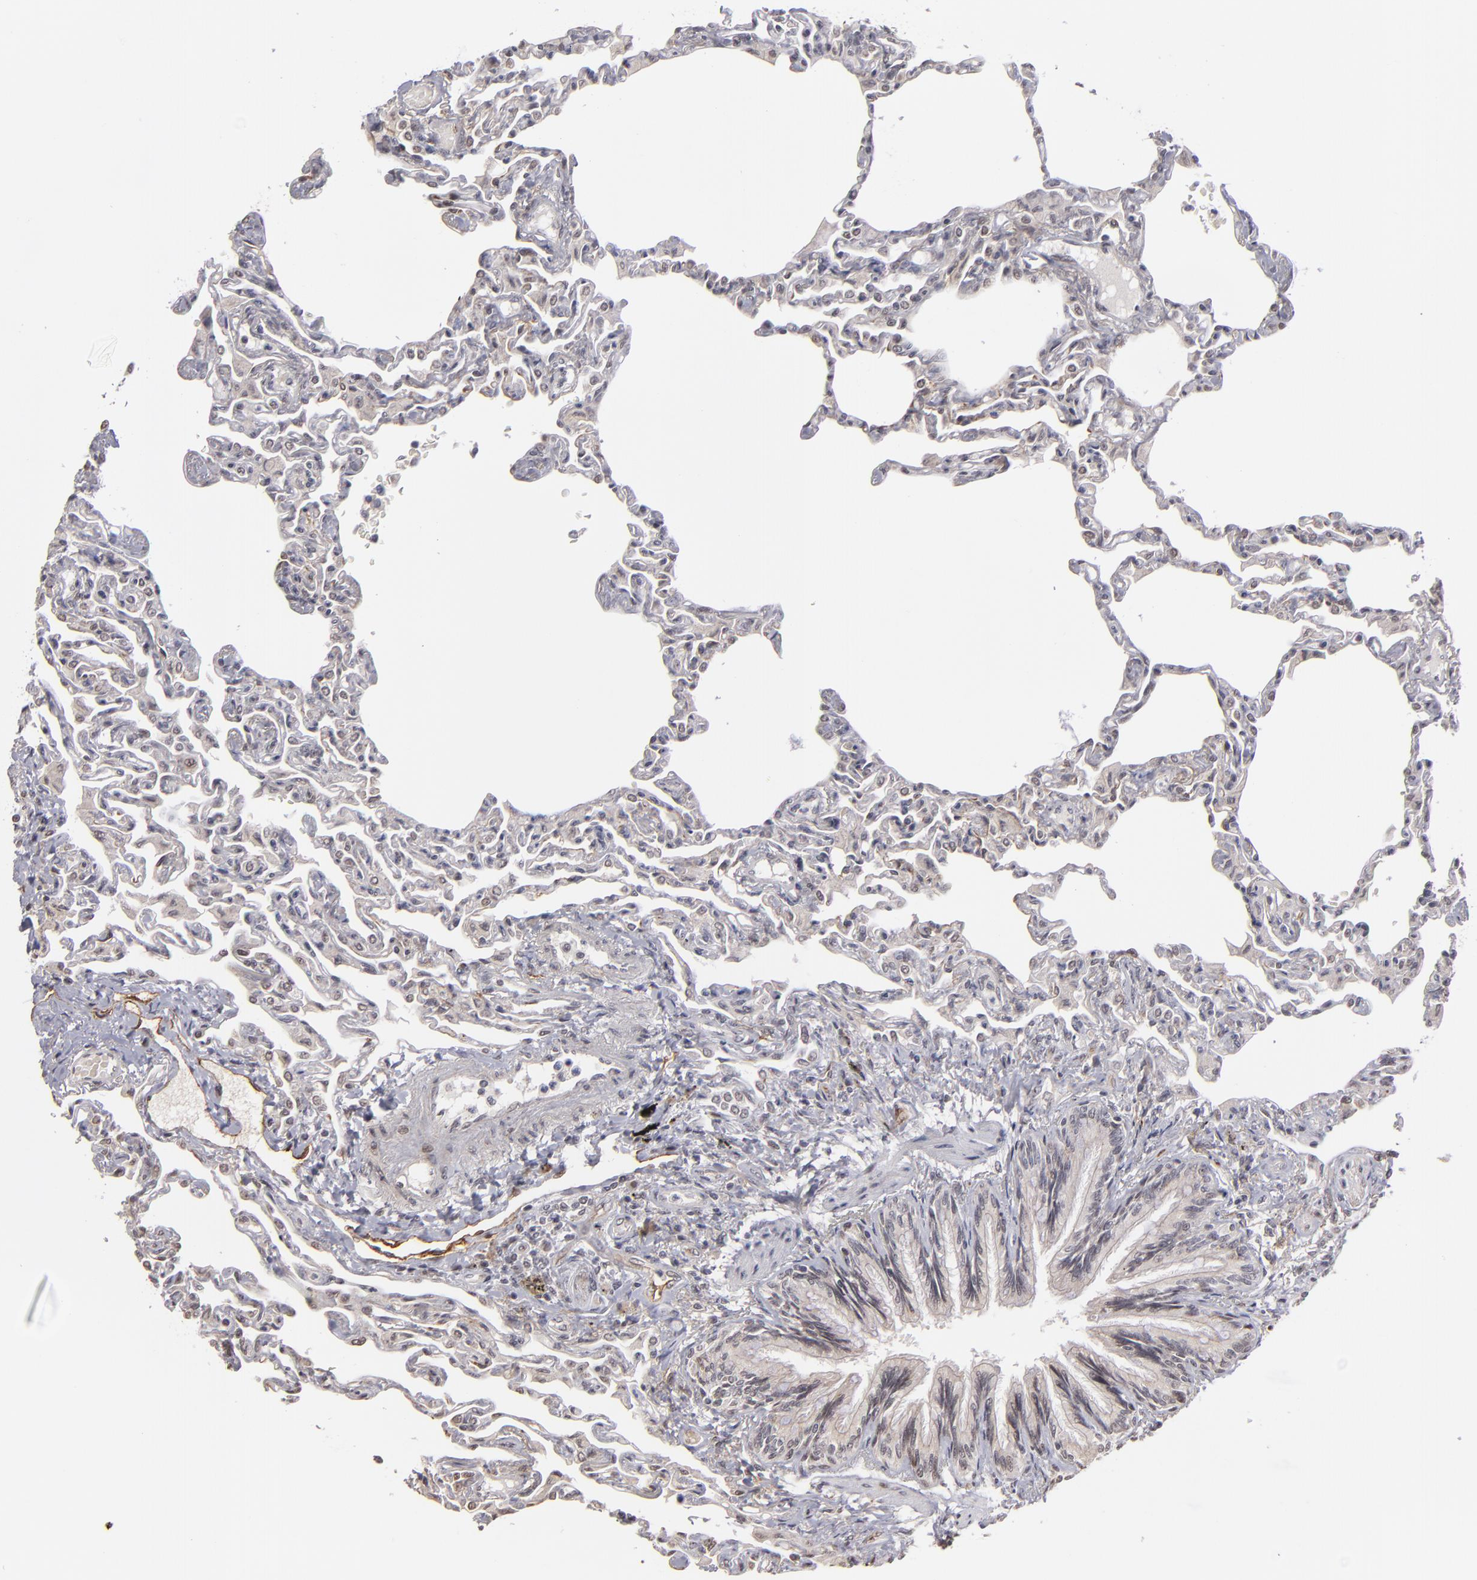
{"staining": {"intensity": "weak", "quantity": "25%-75%", "location": "nuclear"}, "tissue": "lung", "cell_type": "Alveolar cells", "image_type": "normal", "snomed": [{"axis": "morphology", "description": "Normal tissue, NOS"}, {"axis": "topography", "description": "Lung"}], "caption": "Weak nuclear staining is present in approximately 25%-75% of alveolar cells in unremarkable lung. The staining was performed using DAB to visualize the protein expression in brown, while the nuclei were stained in blue with hematoxylin (Magnification: 20x).", "gene": "ZNF75A", "patient": {"sex": "female", "age": 49}}